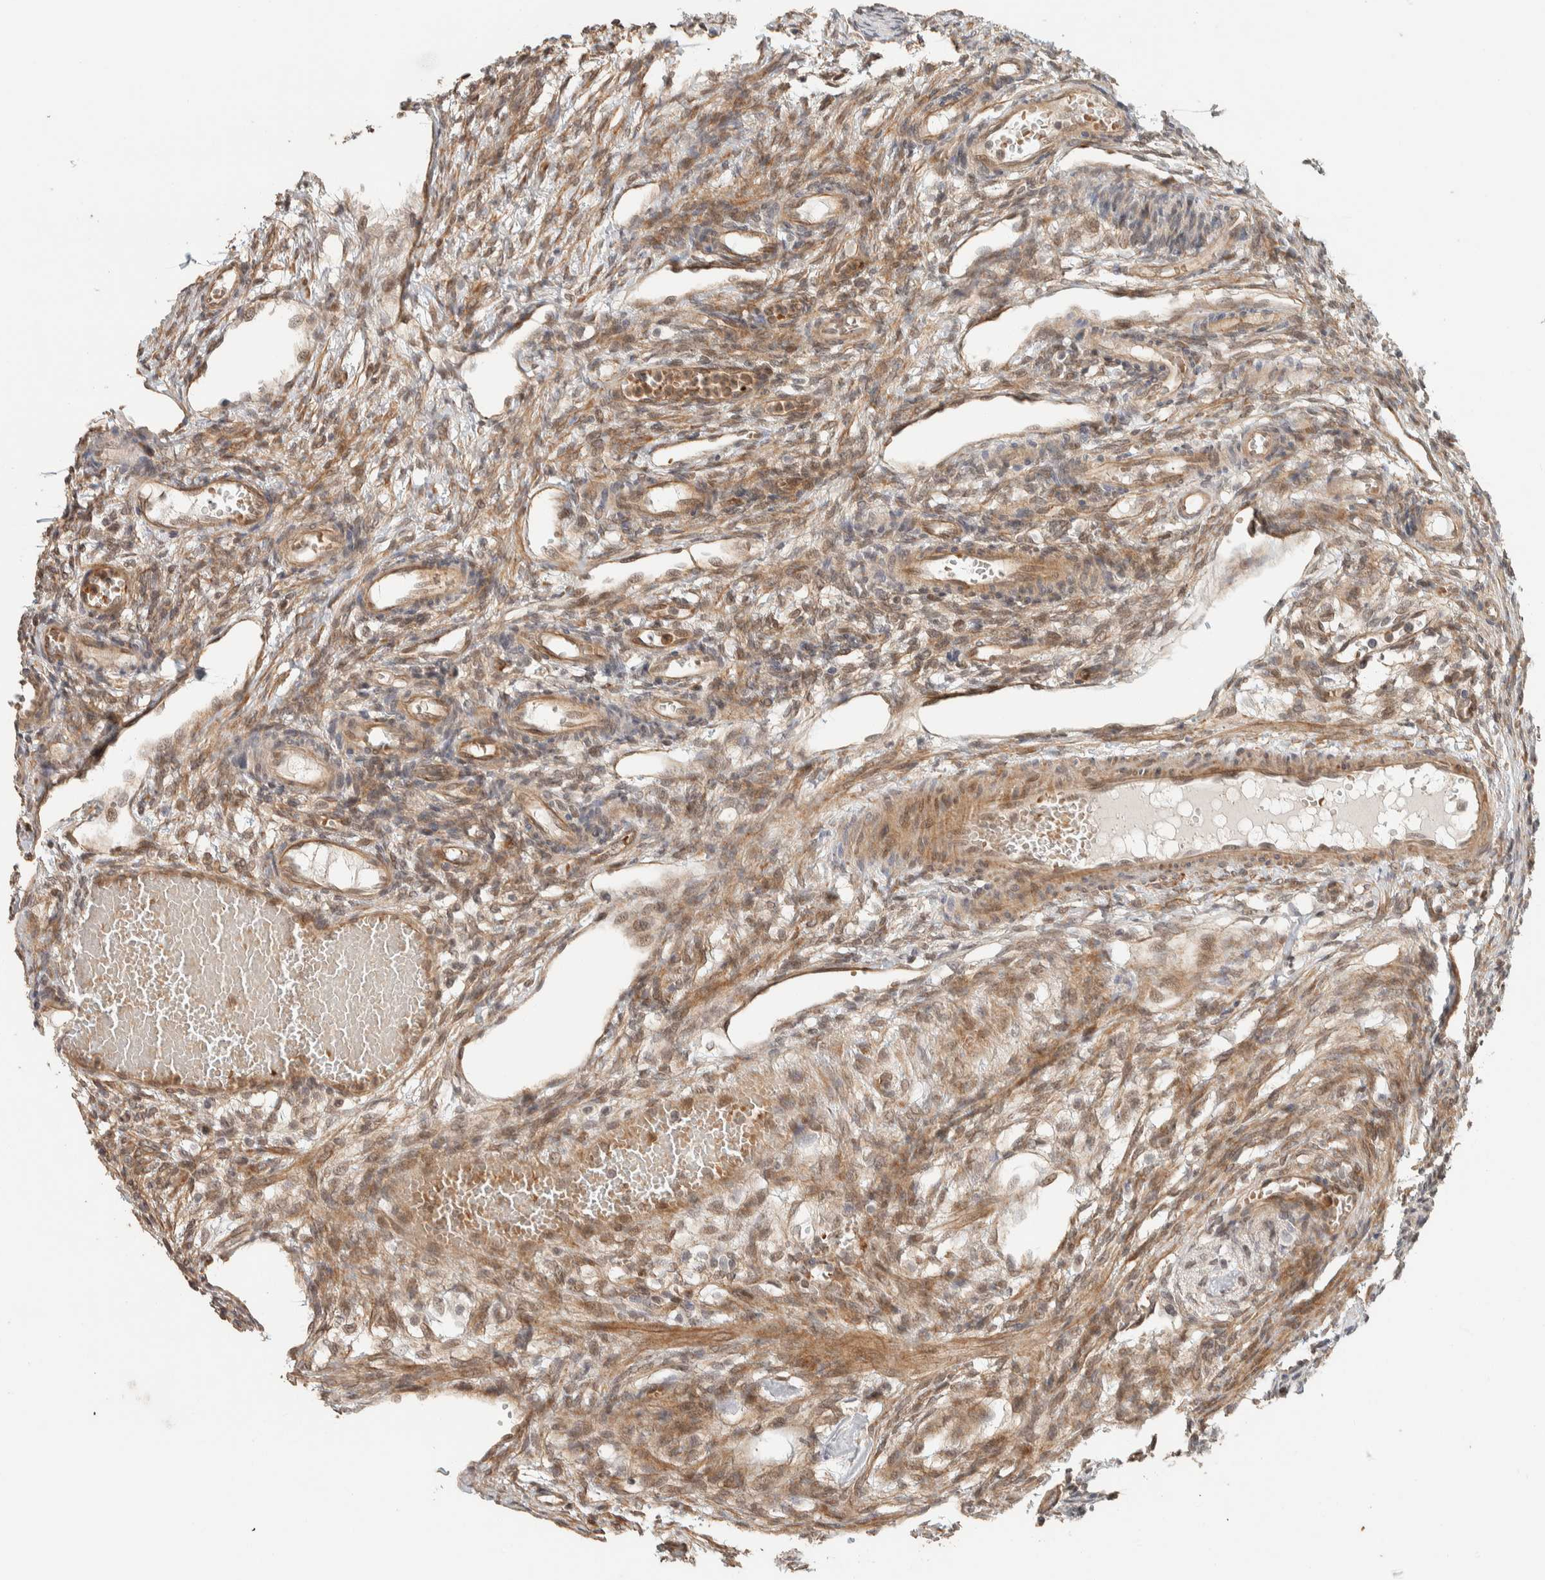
{"staining": {"intensity": "weak", "quantity": "25%-75%", "location": "nuclear"}, "tissue": "ovary", "cell_type": "Ovarian stroma cells", "image_type": "normal", "snomed": [{"axis": "morphology", "description": "Normal tissue, NOS"}, {"axis": "topography", "description": "Ovary"}], "caption": "Human ovary stained for a protein (brown) exhibits weak nuclear positive staining in about 25%-75% of ovarian stroma cells.", "gene": "ZBTB2", "patient": {"sex": "female", "age": 33}}